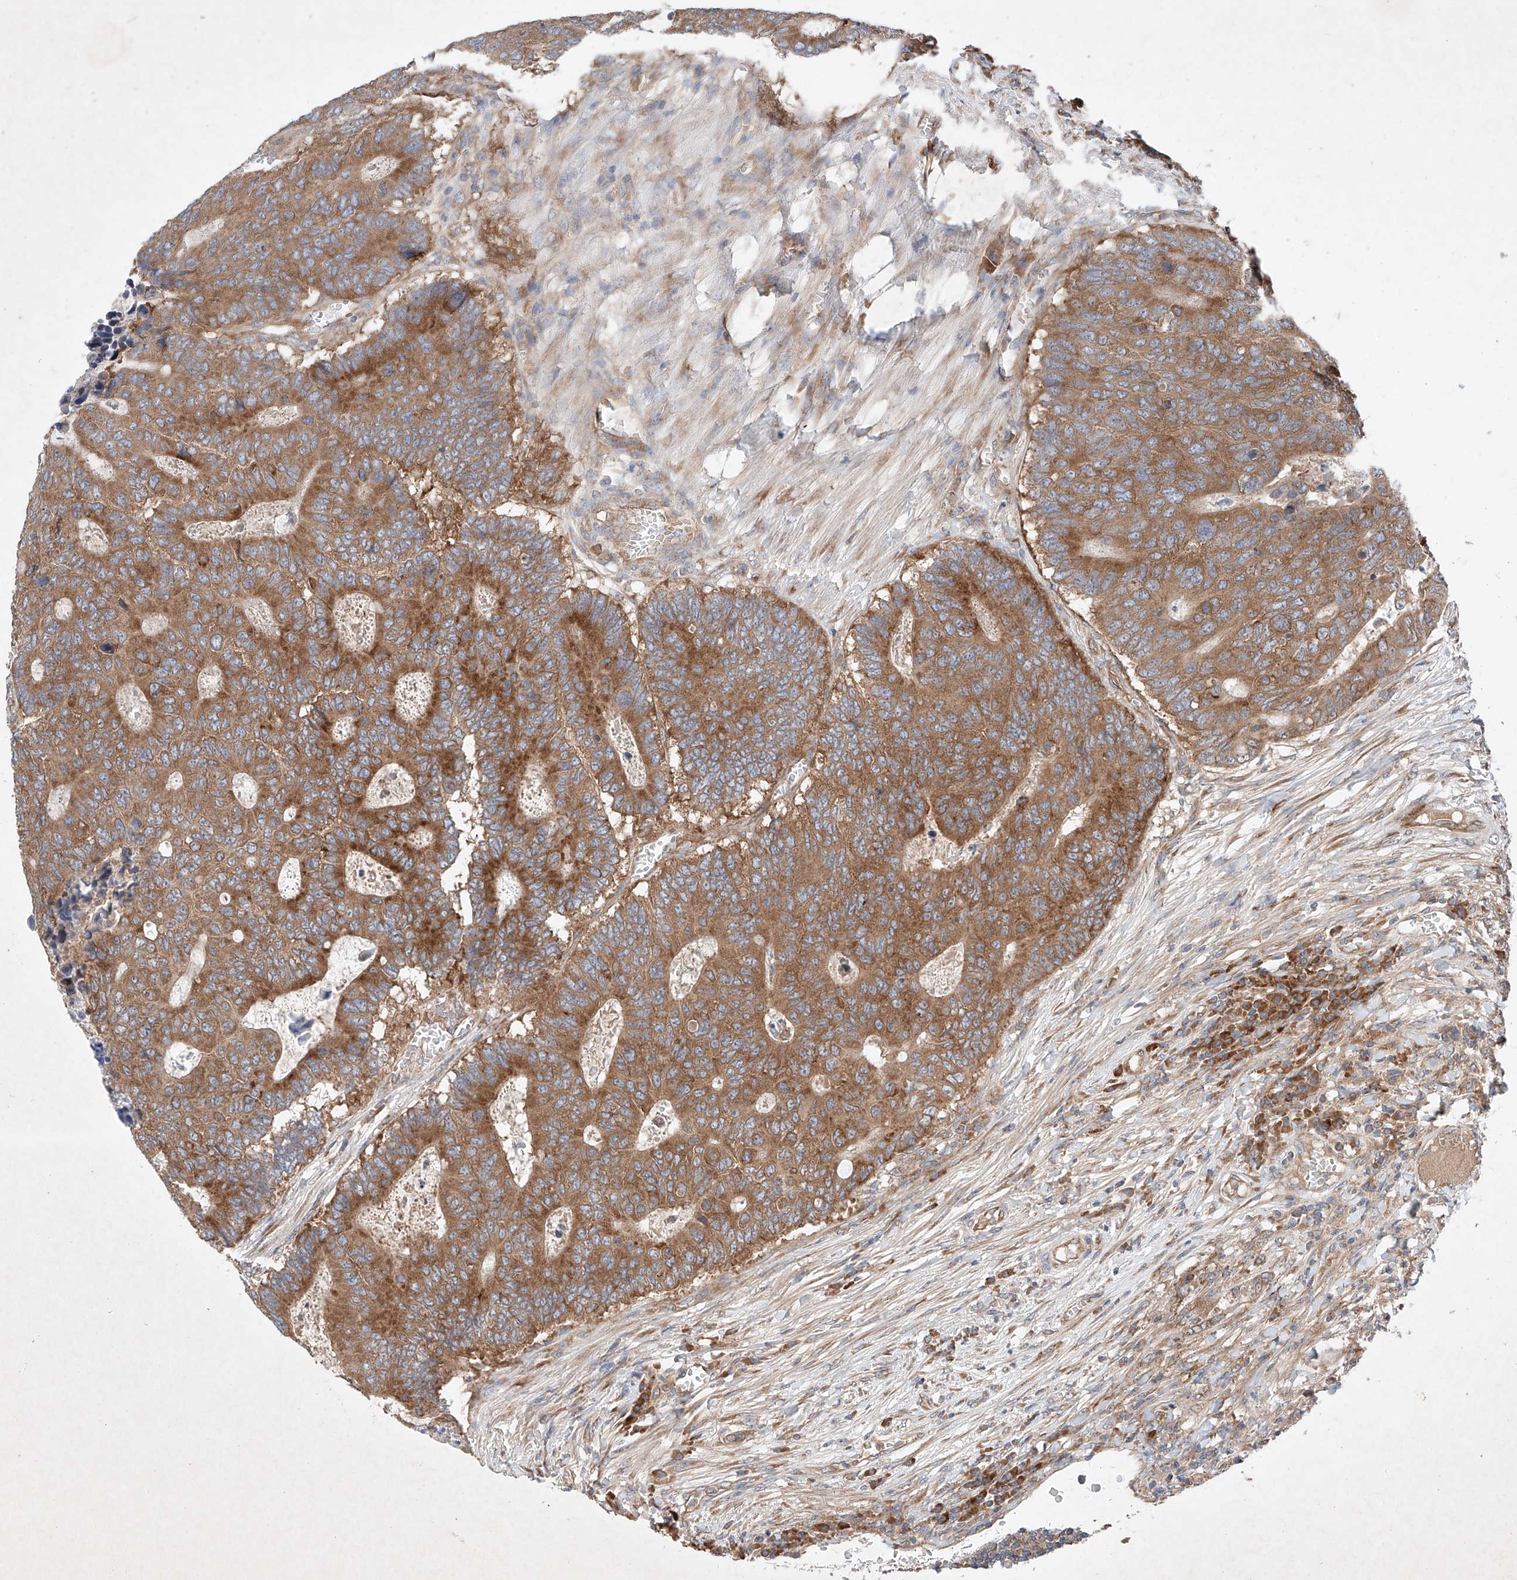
{"staining": {"intensity": "moderate", "quantity": ">75%", "location": "cytoplasmic/membranous"}, "tissue": "colorectal cancer", "cell_type": "Tumor cells", "image_type": "cancer", "snomed": [{"axis": "morphology", "description": "Adenocarcinoma, NOS"}, {"axis": "topography", "description": "Colon"}], "caption": "There is medium levels of moderate cytoplasmic/membranous expression in tumor cells of adenocarcinoma (colorectal), as demonstrated by immunohistochemical staining (brown color).", "gene": "FASTK", "patient": {"sex": "male", "age": 87}}